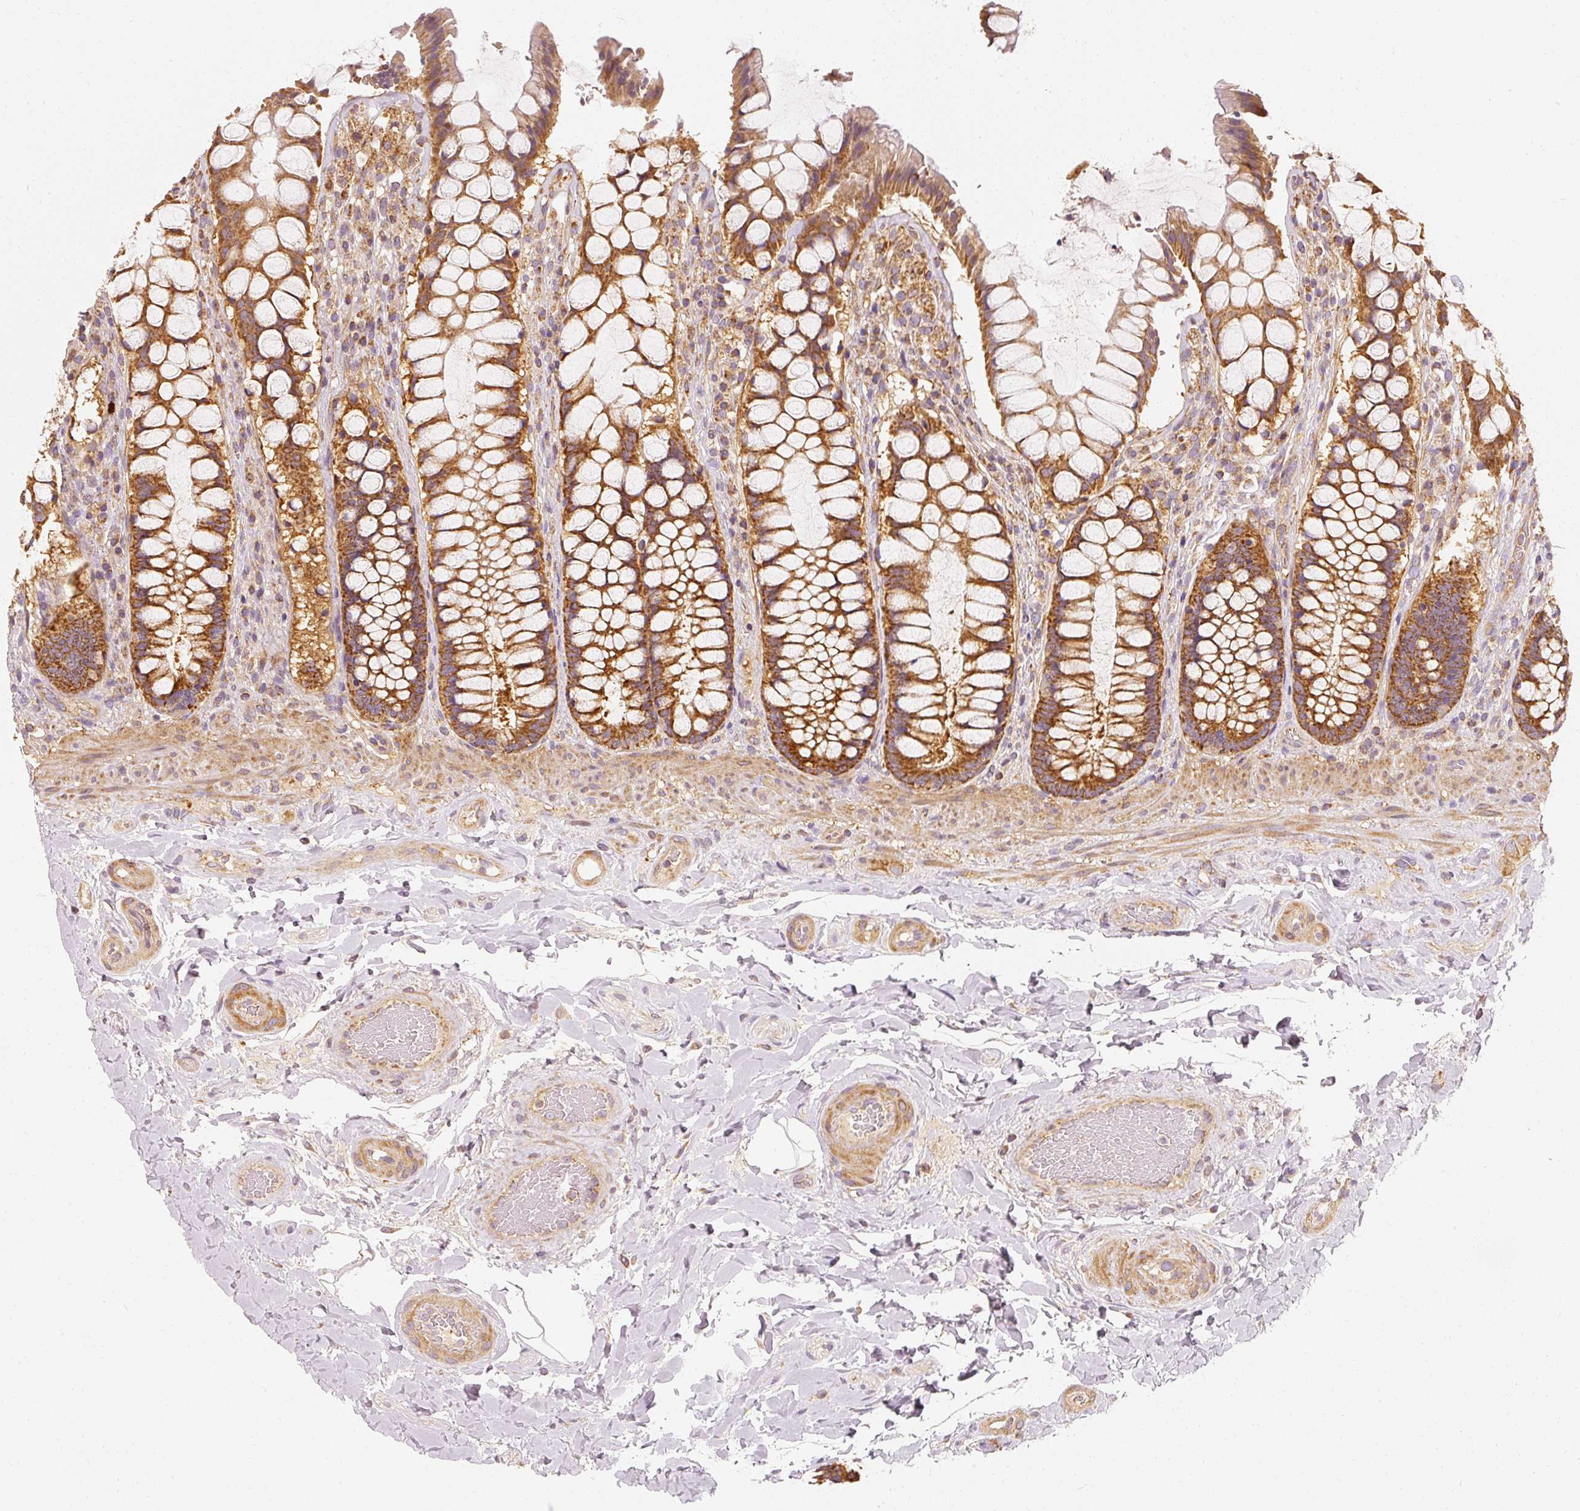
{"staining": {"intensity": "strong", "quantity": ">75%", "location": "cytoplasmic/membranous"}, "tissue": "rectum", "cell_type": "Glandular cells", "image_type": "normal", "snomed": [{"axis": "morphology", "description": "Normal tissue, NOS"}, {"axis": "topography", "description": "Rectum"}], "caption": "The immunohistochemical stain labels strong cytoplasmic/membranous staining in glandular cells of benign rectum. (DAB = brown stain, brightfield microscopy at high magnification).", "gene": "TOMM40", "patient": {"sex": "female", "age": 58}}